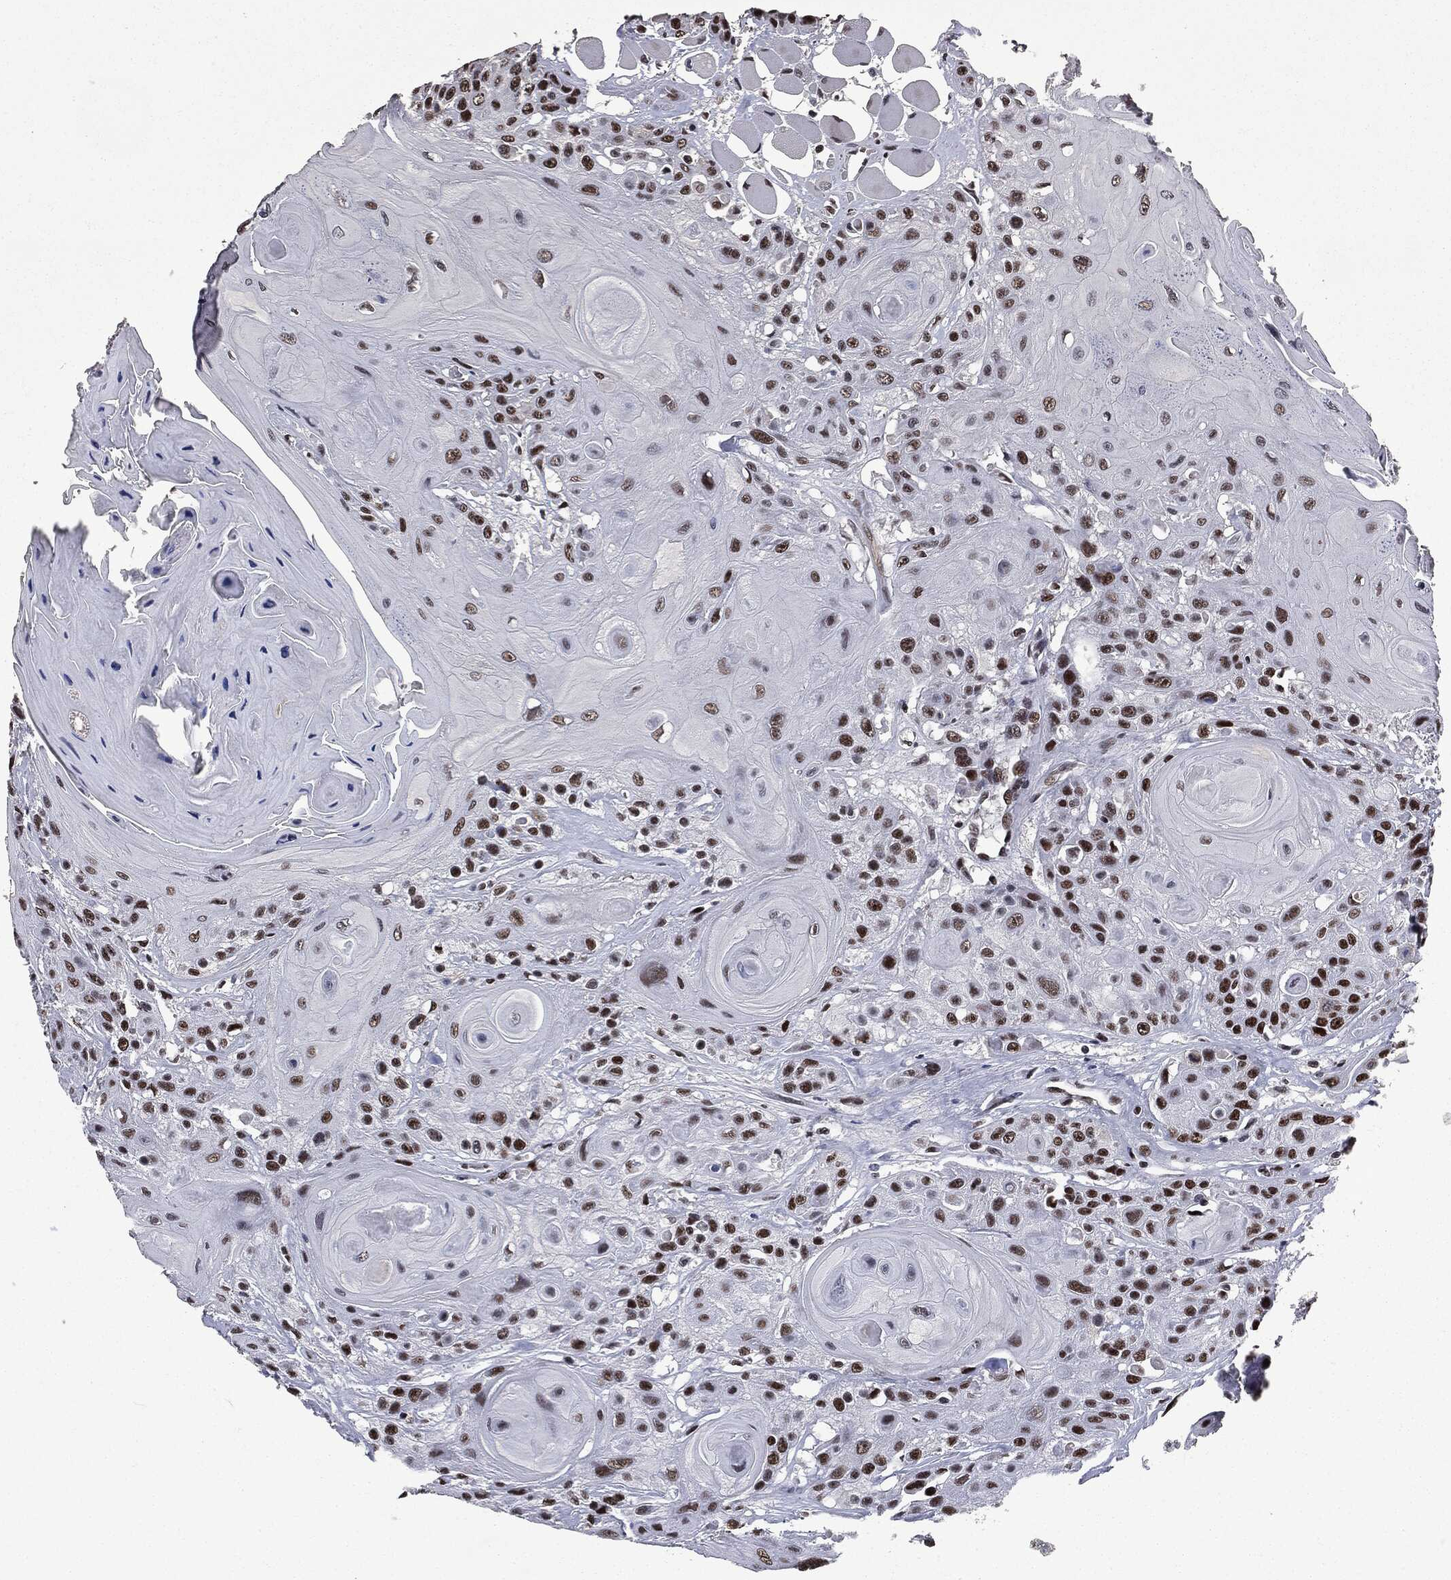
{"staining": {"intensity": "strong", "quantity": ">75%", "location": "nuclear"}, "tissue": "head and neck cancer", "cell_type": "Tumor cells", "image_type": "cancer", "snomed": [{"axis": "morphology", "description": "Squamous cell carcinoma, NOS"}, {"axis": "topography", "description": "Head-Neck"}], "caption": "Brown immunohistochemical staining in human head and neck squamous cell carcinoma displays strong nuclear positivity in approximately >75% of tumor cells.", "gene": "MSH2", "patient": {"sex": "female", "age": 59}}